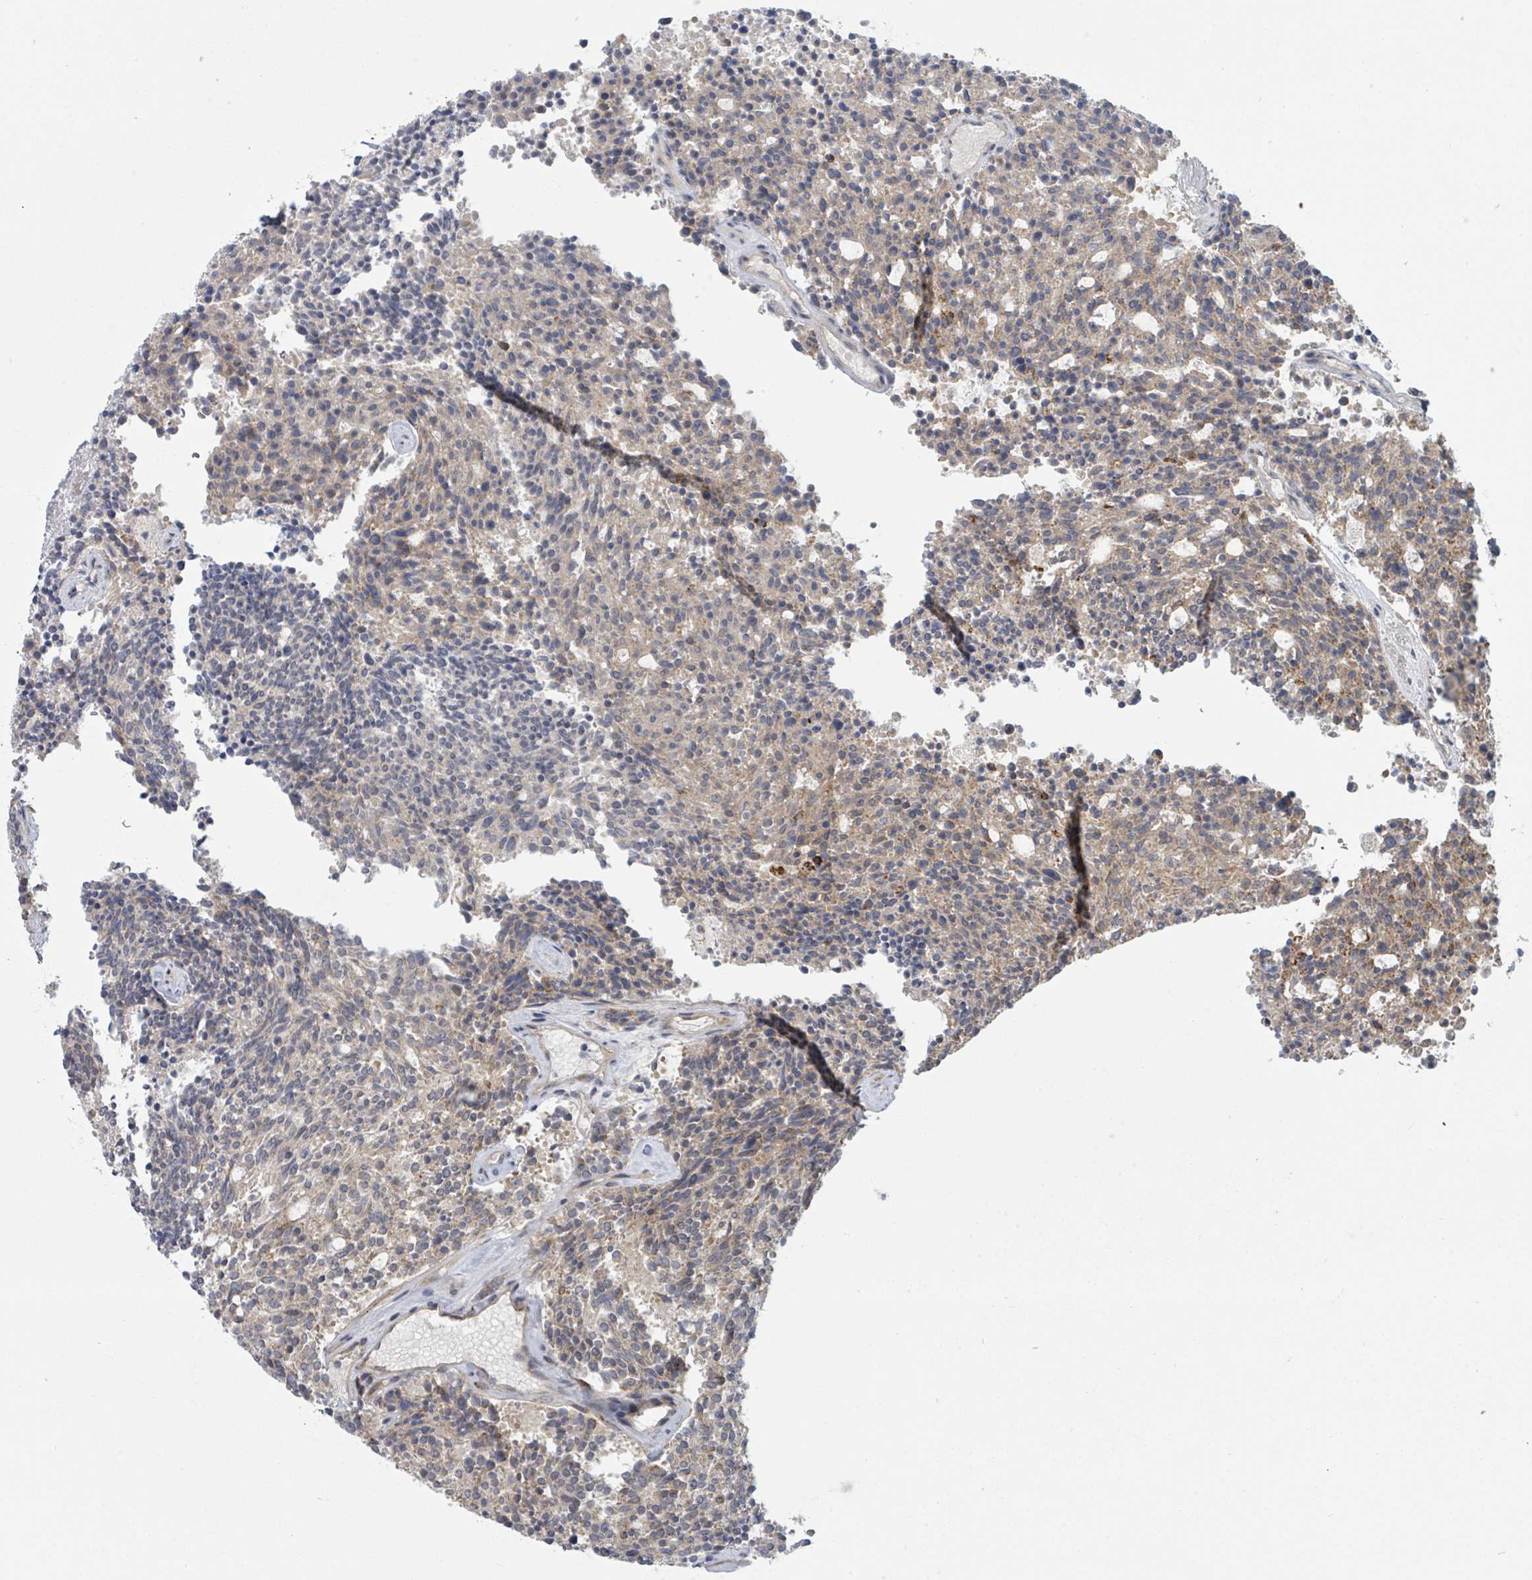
{"staining": {"intensity": "weak", "quantity": "25%-75%", "location": "cytoplasmic/membranous"}, "tissue": "carcinoid", "cell_type": "Tumor cells", "image_type": "cancer", "snomed": [{"axis": "morphology", "description": "Carcinoid, malignant, NOS"}, {"axis": "topography", "description": "Pancreas"}], "caption": "Immunohistochemical staining of carcinoid shows low levels of weak cytoplasmic/membranous protein staining in about 25%-75% of tumor cells.", "gene": "PSMG2", "patient": {"sex": "female", "age": 54}}